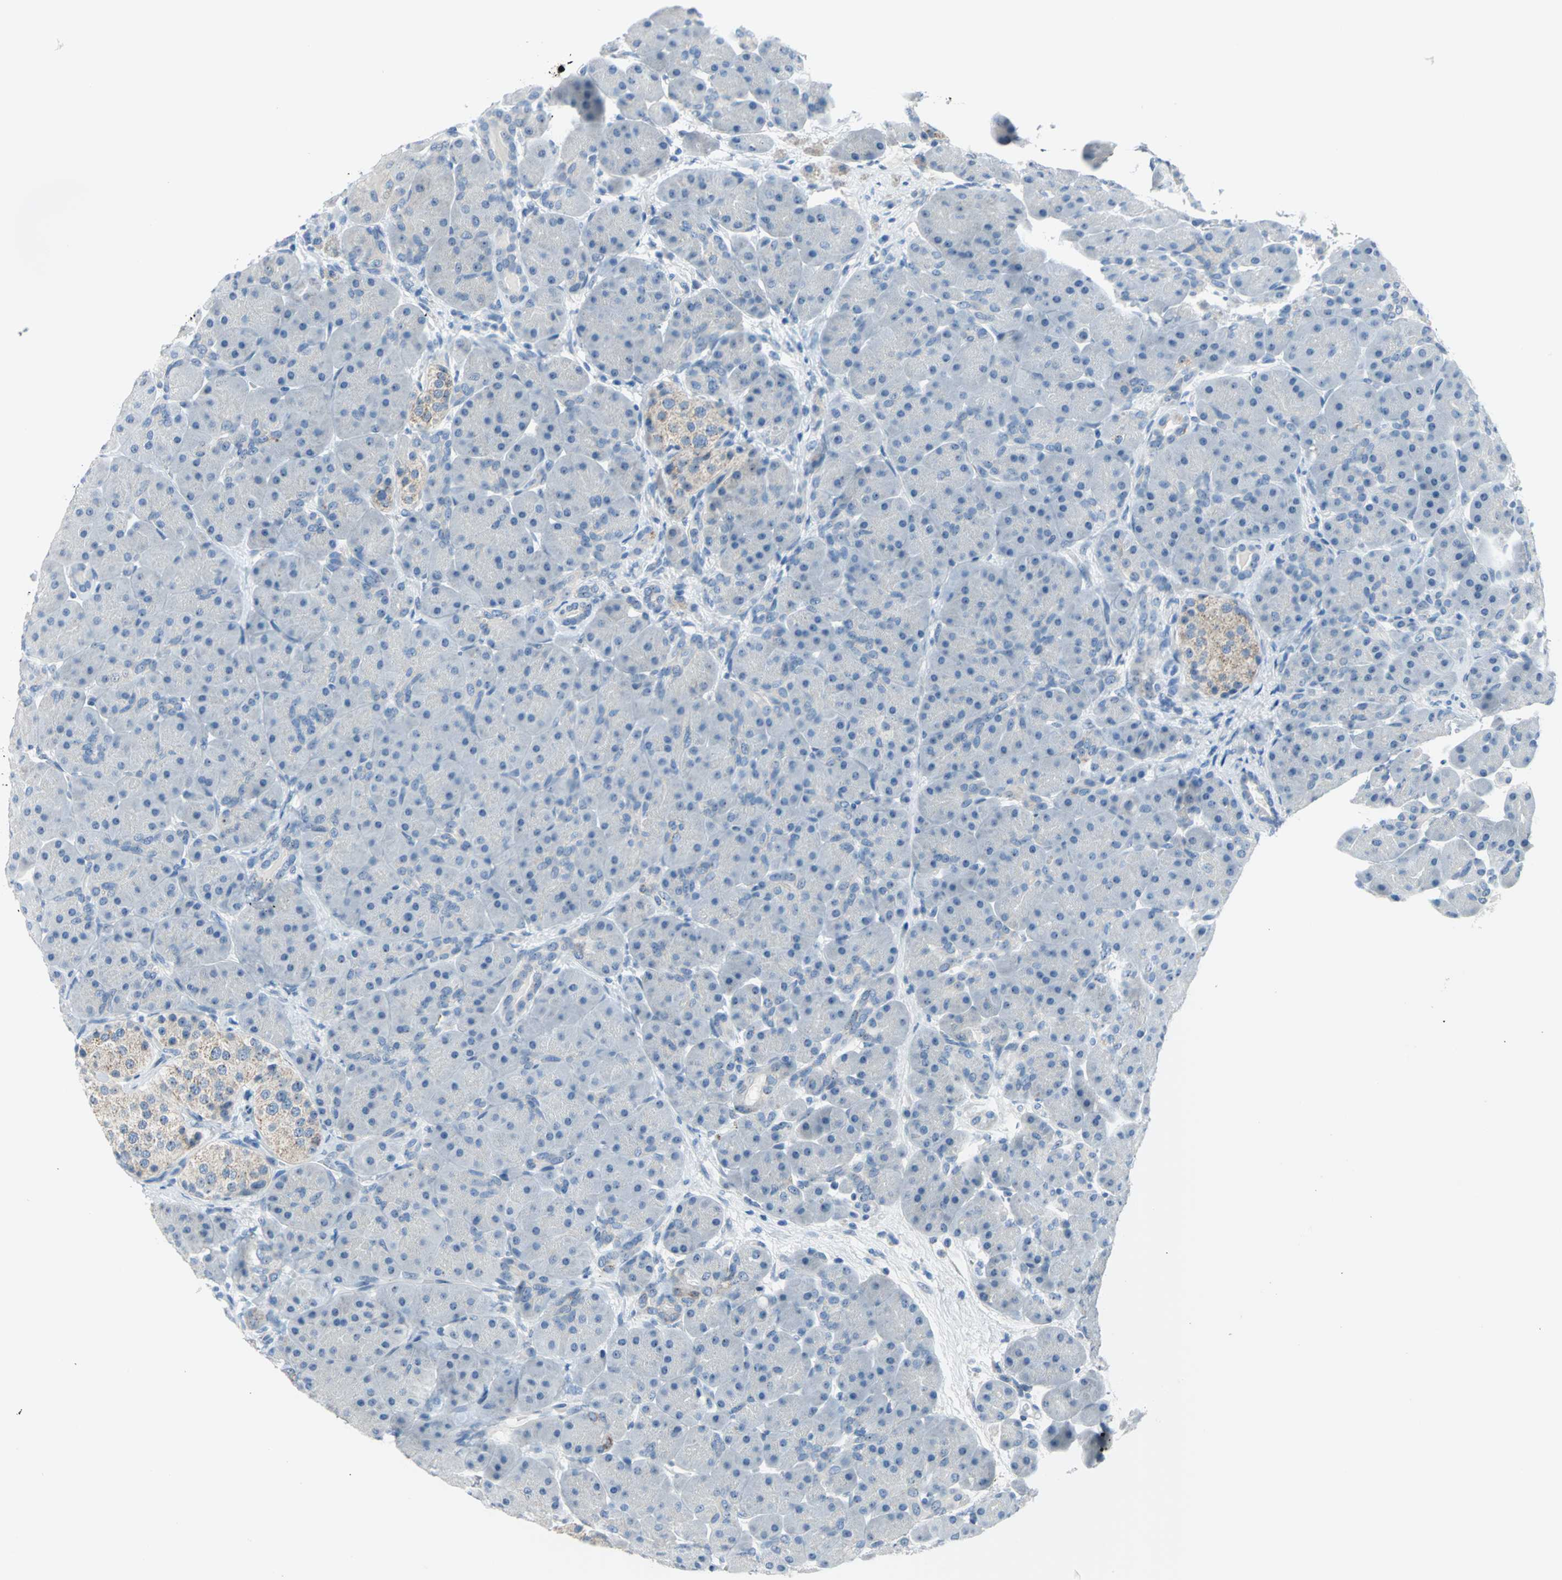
{"staining": {"intensity": "negative", "quantity": "none", "location": "none"}, "tissue": "pancreas", "cell_type": "Exocrine glandular cells", "image_type": "normal", "snomed": [{"axis": "morphology", "description": "Normal tissue, NOS"}, {"axis": "topography", "description": "Pancreas"}], "caption": "Pancreas was stained to show a protein in brown. There is no significant positivity in exocrine glandular cells. Nuclei are stained in blue.", "gene": "MUC4", "patient": {"sex": "male", "age": 66}}